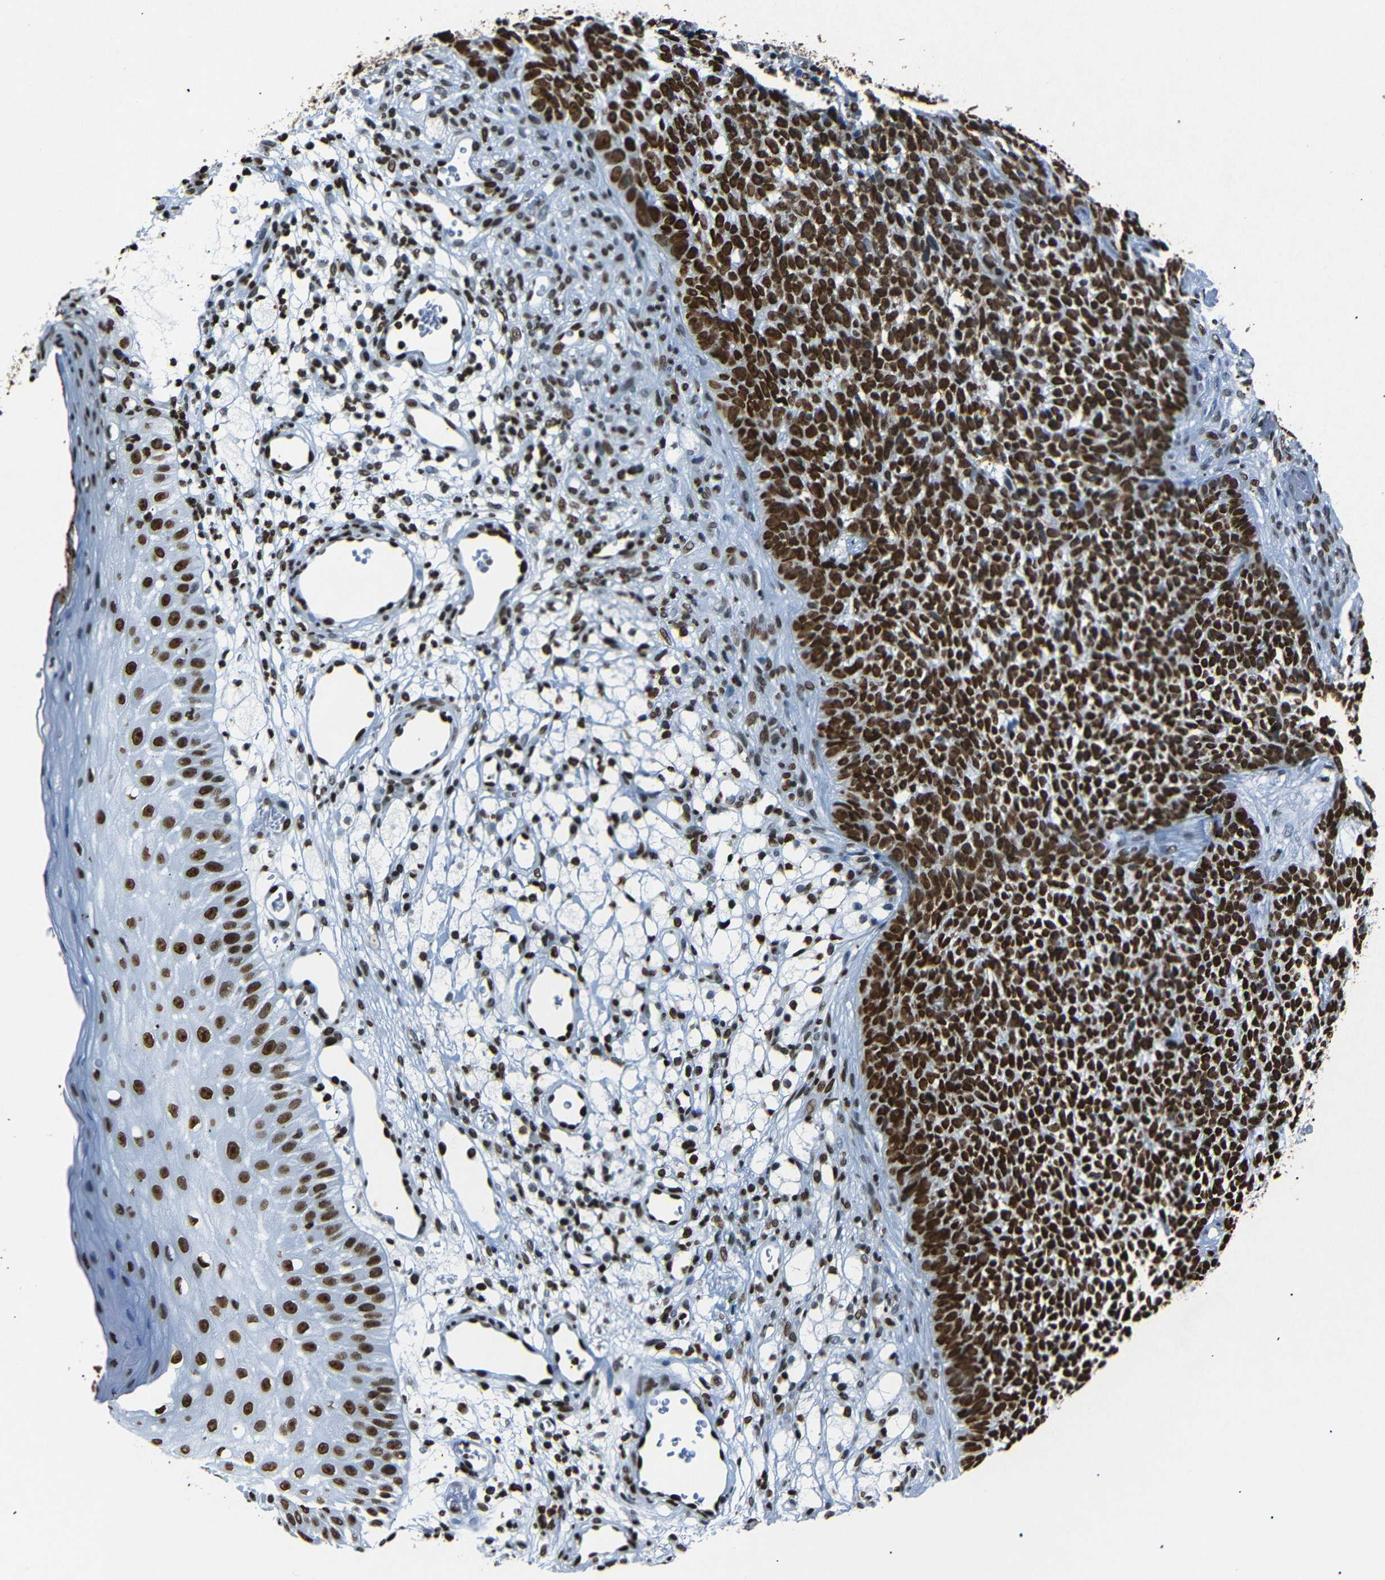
{"staining": {"intensity": "strong", "quantity": ">75%", "location": "nuclear"}, "tissue": "skin cancer", "cell_type": "Tumor cells", "image_type": "cancer", "snomed": [{"axis": "morphology", "description": "Basal cell carcinoma"}, {"axis": "topography", "description": "Skin"}], "caption": "A photomicrograph of skin cancer stained for a protein reveals strong nuclear brown staining in tumor cells.", "gene": "HMGN1", "patient": {"sex": "female", "age": 84}}